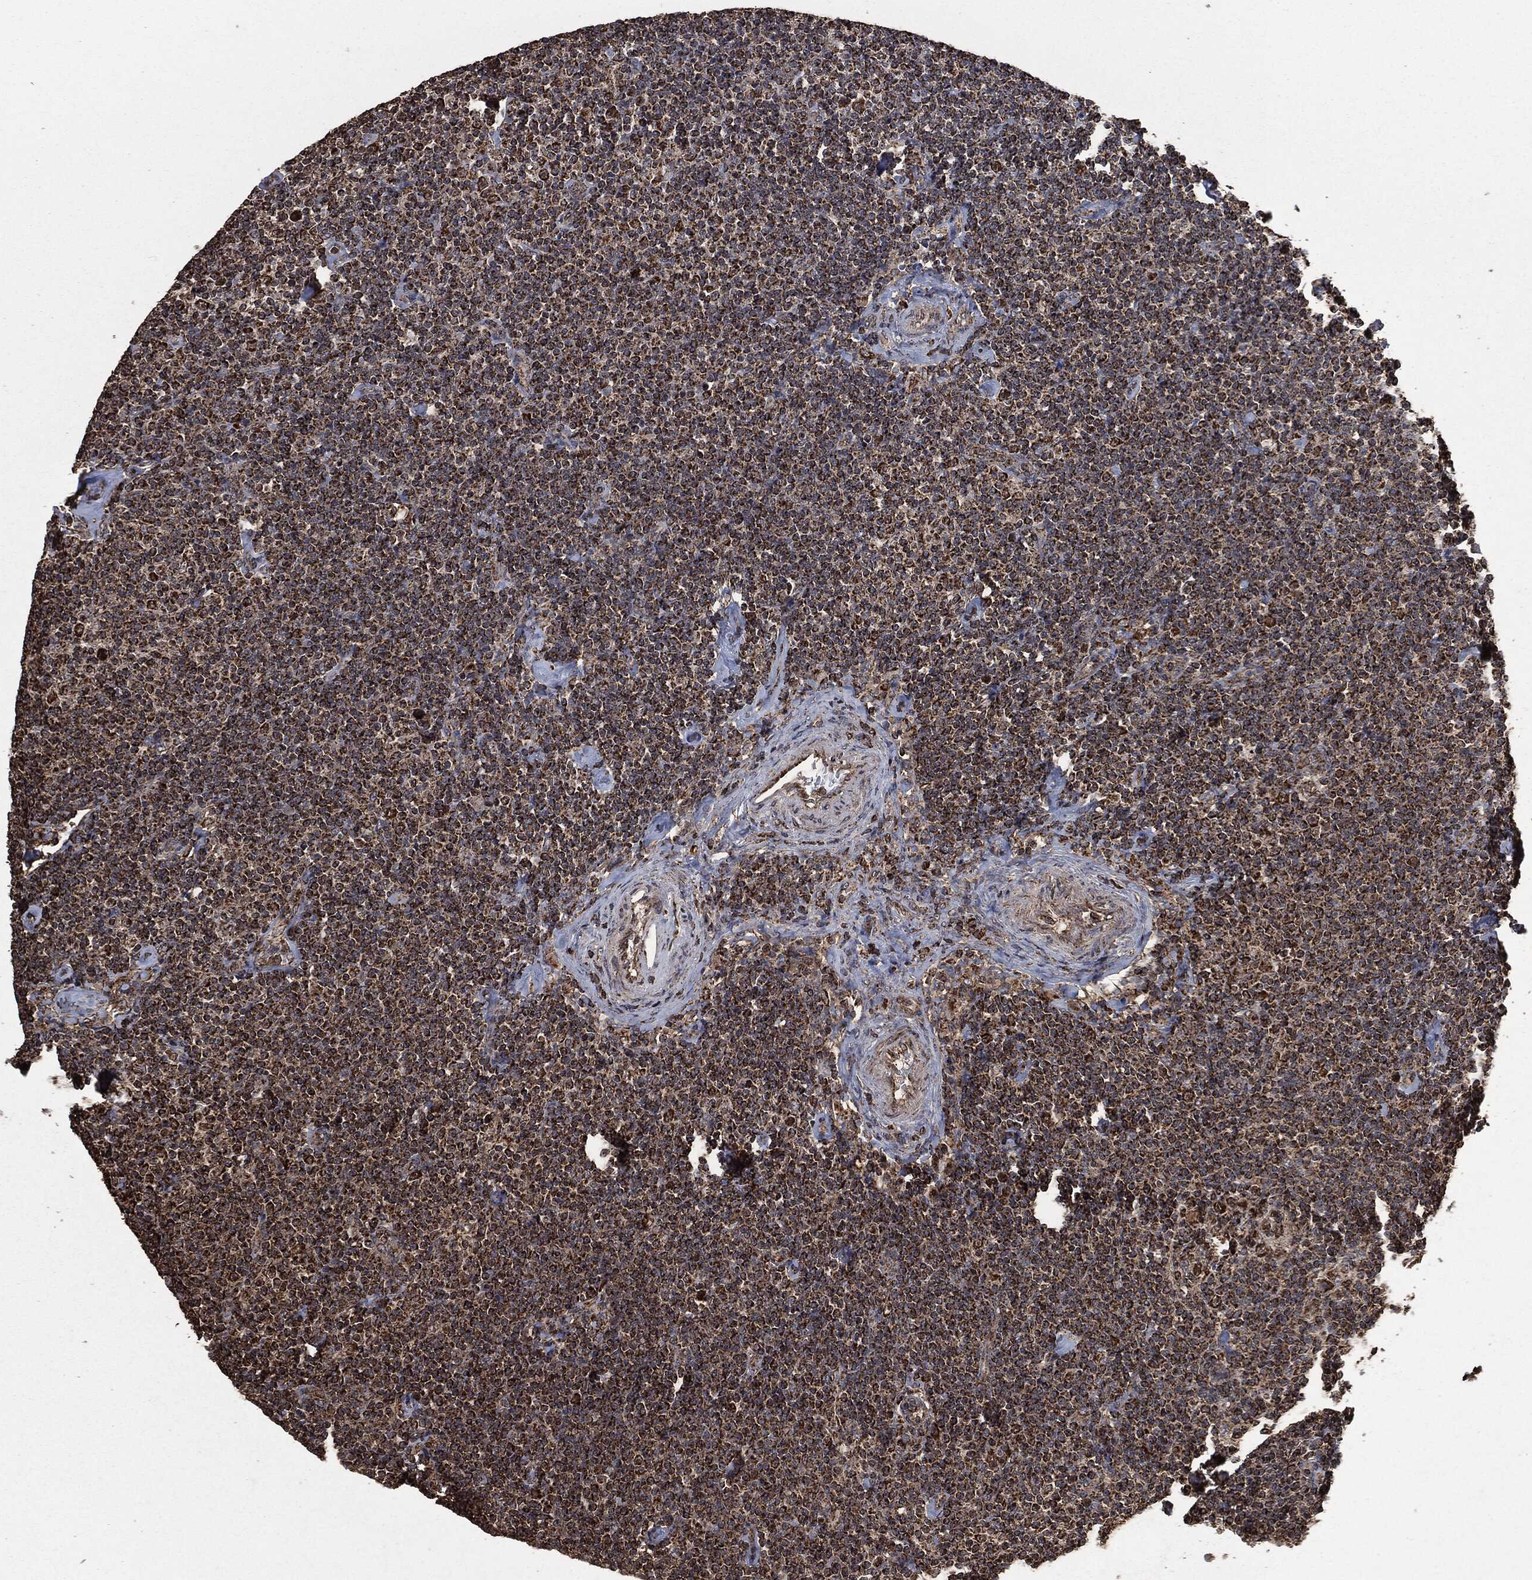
{"staining": {"intensity": "strong", "quantity": "25%-75%", "location": "cytoplasmic/membranous"}, "tissue": "lymphoma", "cell_type": "Tumor cells", "image_type": "cancer", "snomed": [{"axis": "morphology", "description": "Malignant lymphoma, non-Hodgkin's type, Low grade"}, {"axis": "topography", "description": "Lymph node"}], "caption": "A photomicrograph showing strong cytoplasmic/membranous positivity in about 25%-75% of tumor cells in lymphoma, as visualized by brown immunohistochemical staining.", "gene": "LIG3", "patient": {"sex": "male", "age": 81}}